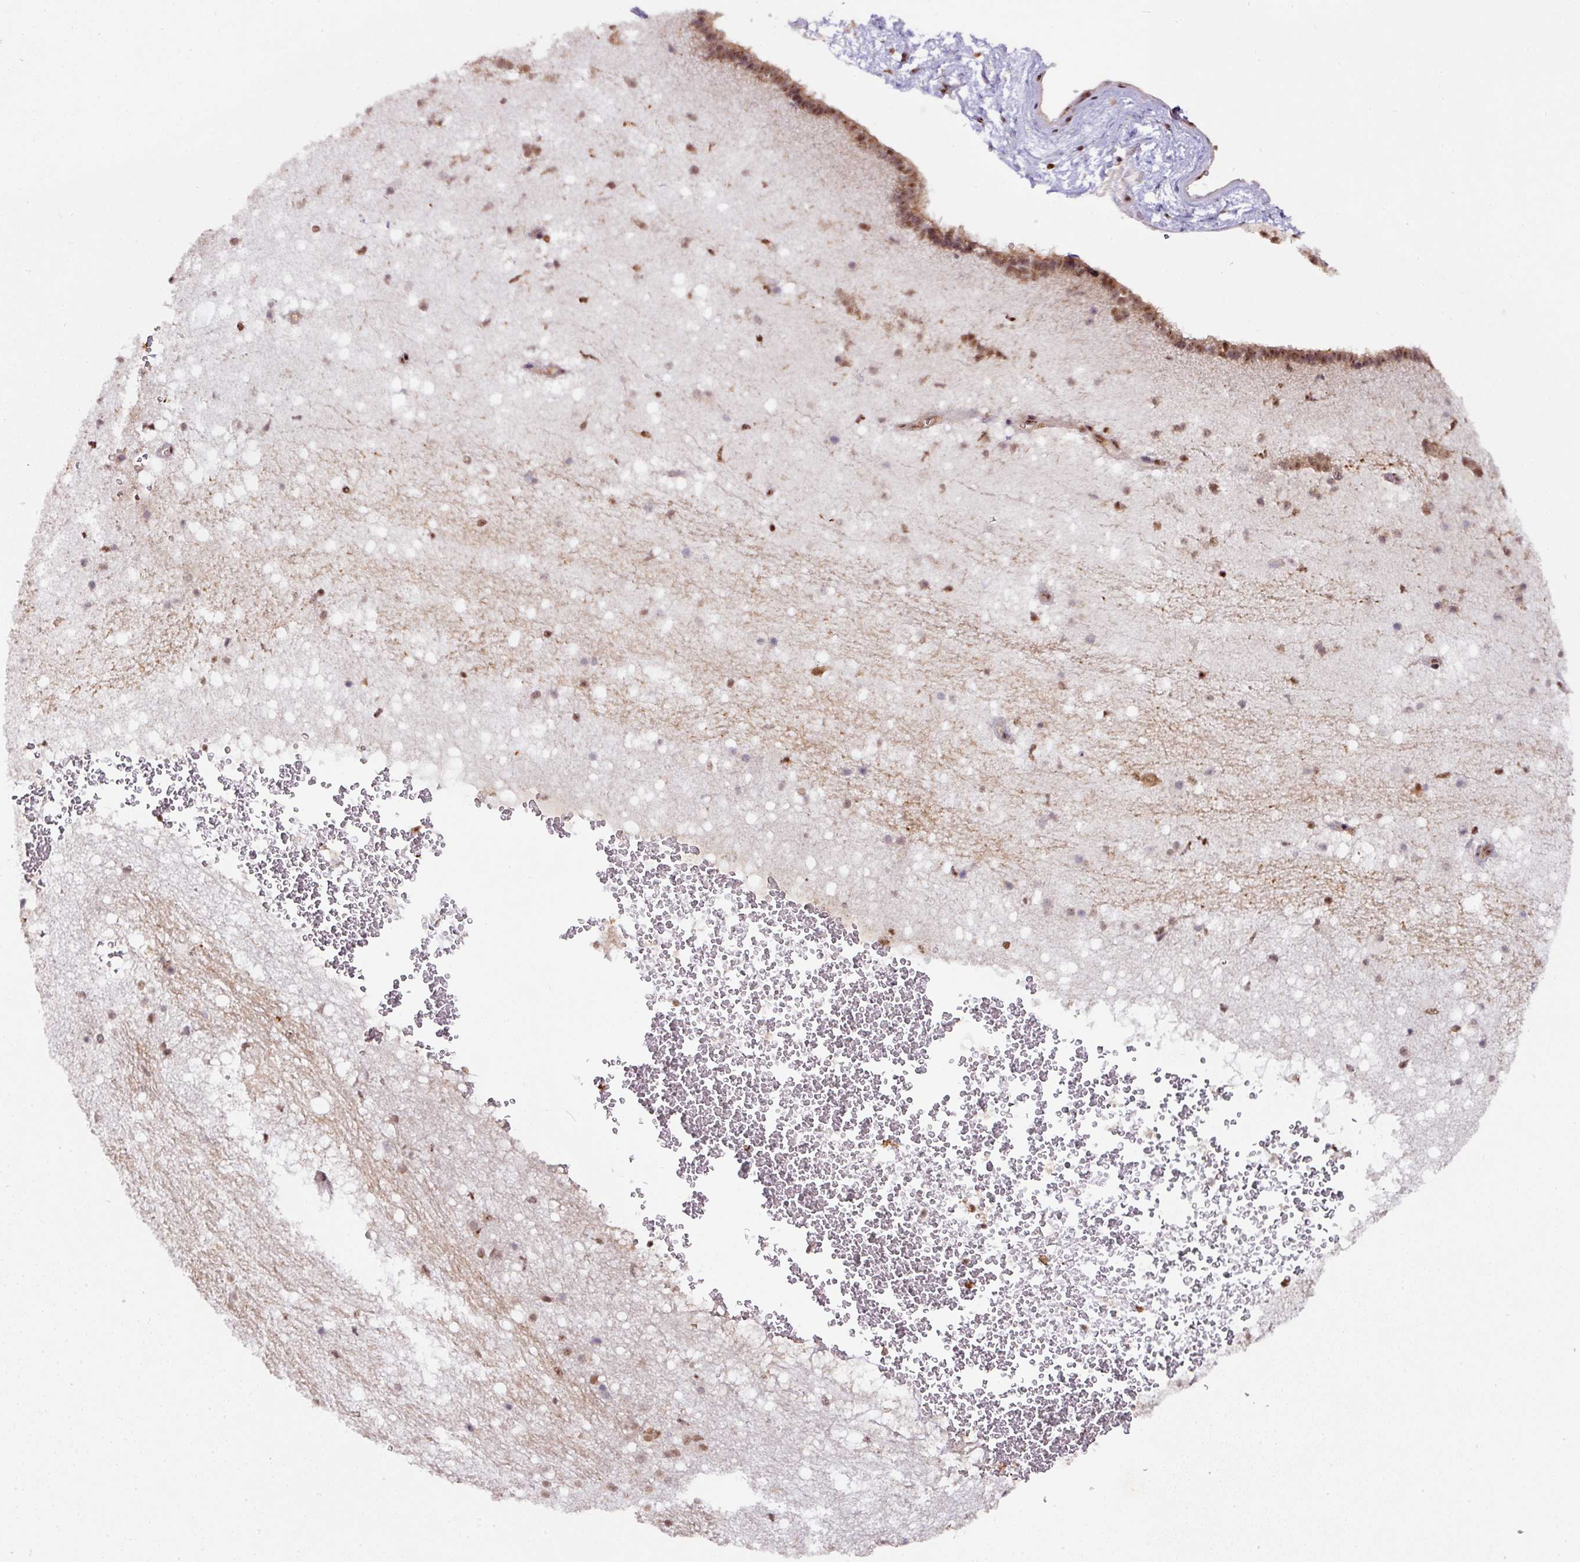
{"staining": {"intensity": "moderate", "quantity": "25%-75%", "location": "cytoplasmic/membranous,nuclear"}, "tissue": "caudate", "cell_type": "Glial cells", "image_type": "normal", "snomed": [{"axis": "morphology", "description": "Normal tissue, NOS"}, {"axis": "topography", "description": "Lateral ventricle wall"}], "caption": "This photomicrograph demonstrates unremarkable caudate stained with immunohistochemistry (IHC) to label a protein in brown. The cytoplasmic/membranous,nuclear of glial cells show moderate positivity for the protein. Nuclei are counter-stained blue.", "gene": "RANBP9", "patient": {"sex": "male", "age": 37}}